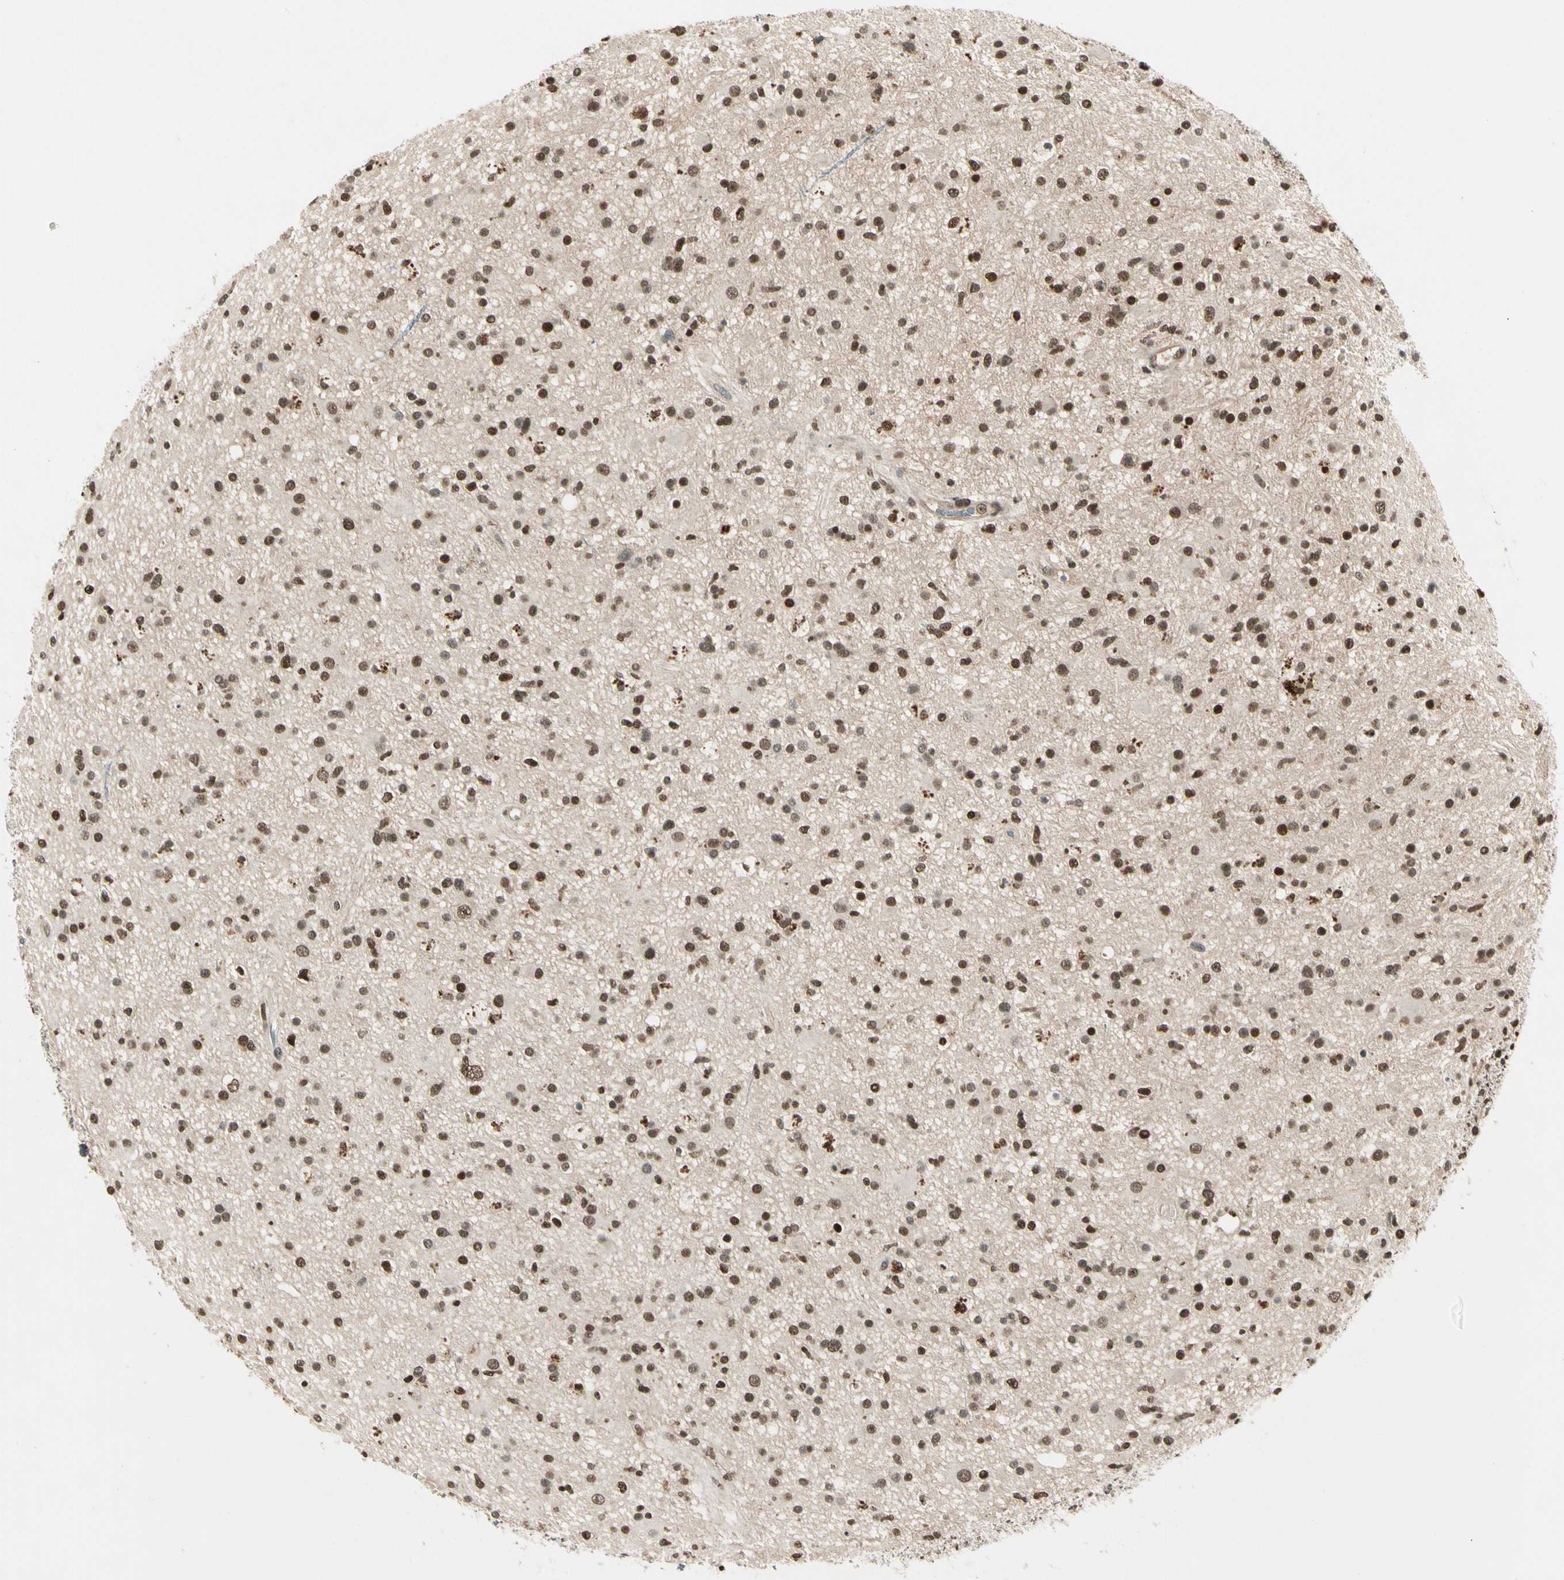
{"staining": {"intensity": "strong", "quantity": ">75%", "location": "nuclear"}, "tissue": "glioma", "cell_type": "Tumor cells", "image_type": "cancer", "snomed": [{"axis": "morphology", "description": "Glioma, malignant, High grade"}, {"axis": "topography", "description": "Brain"}], "caption": "Glioma was stained to show a protein in brown. There is high levels of strong nuclear staining in about >75% of tumor cells. The staining was performed using DAB (3,3'-diaminobenzidine), with brown indicating positive protein expression. Nuclei are stained blue with hematoxylin.", "gene": "GTF3A", "patient": {"sex": "male", "age": 33}}